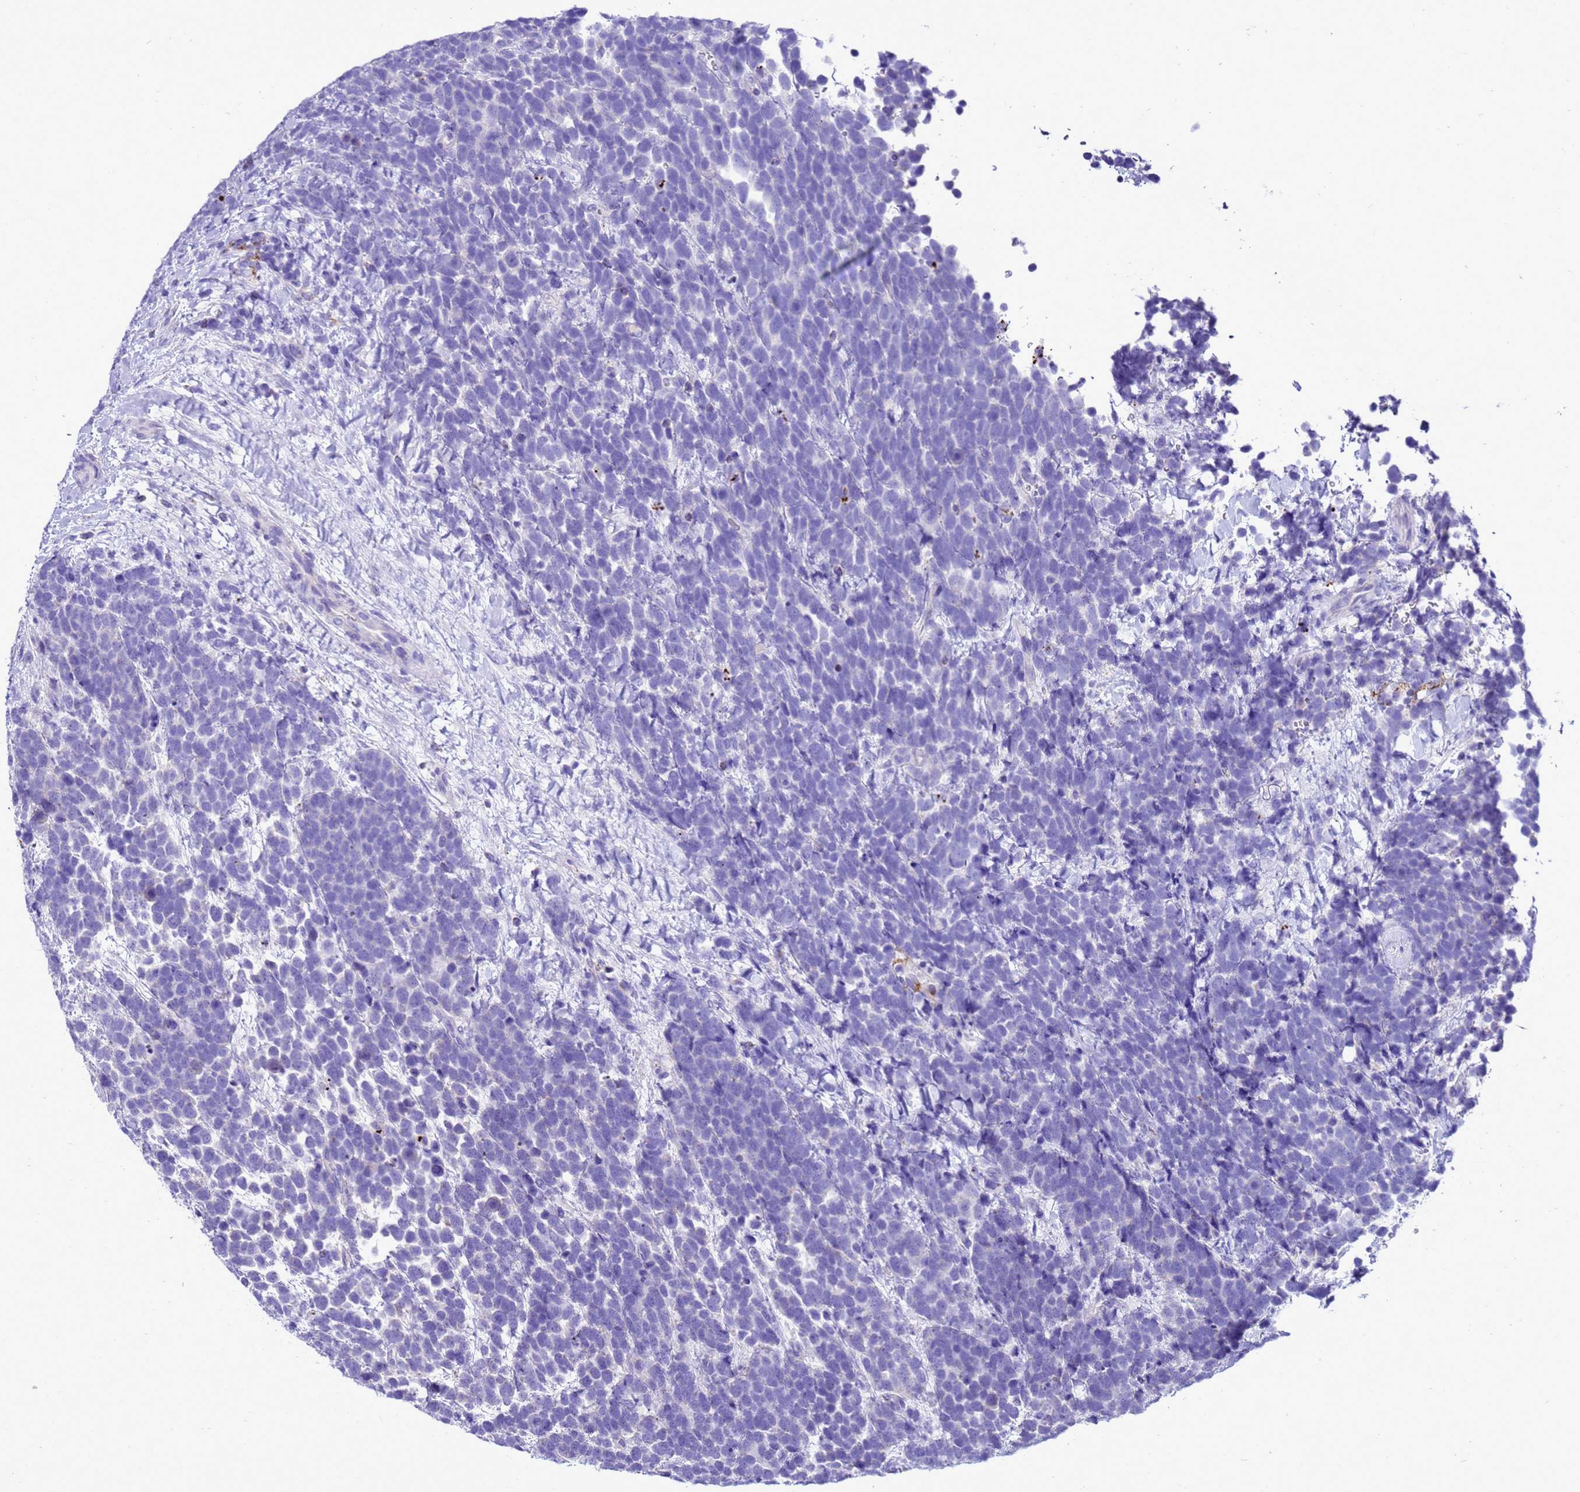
{"staining": {"intensity": "negative", "quantity": "none", "location": "none"}, "tissue": "urothelial cancer", "cell_type": "Tumor cells", "image_type": "cancer", "snomed": [{"axis": "morphology", "description": "Urothelial carcinoma, High grade"}, {"axis": "topography", "description": "Urinary bladder"}], "caption": "Immunohistochemistry (IHC) histopathology image of high-grade urothelial carcinoma stained for a protein (brown), which demonstrates no staining in tumor cells. Nuclei are stained in blue.", "gene": "BEST2", "patient": {"sex": "female", "age": 82}}